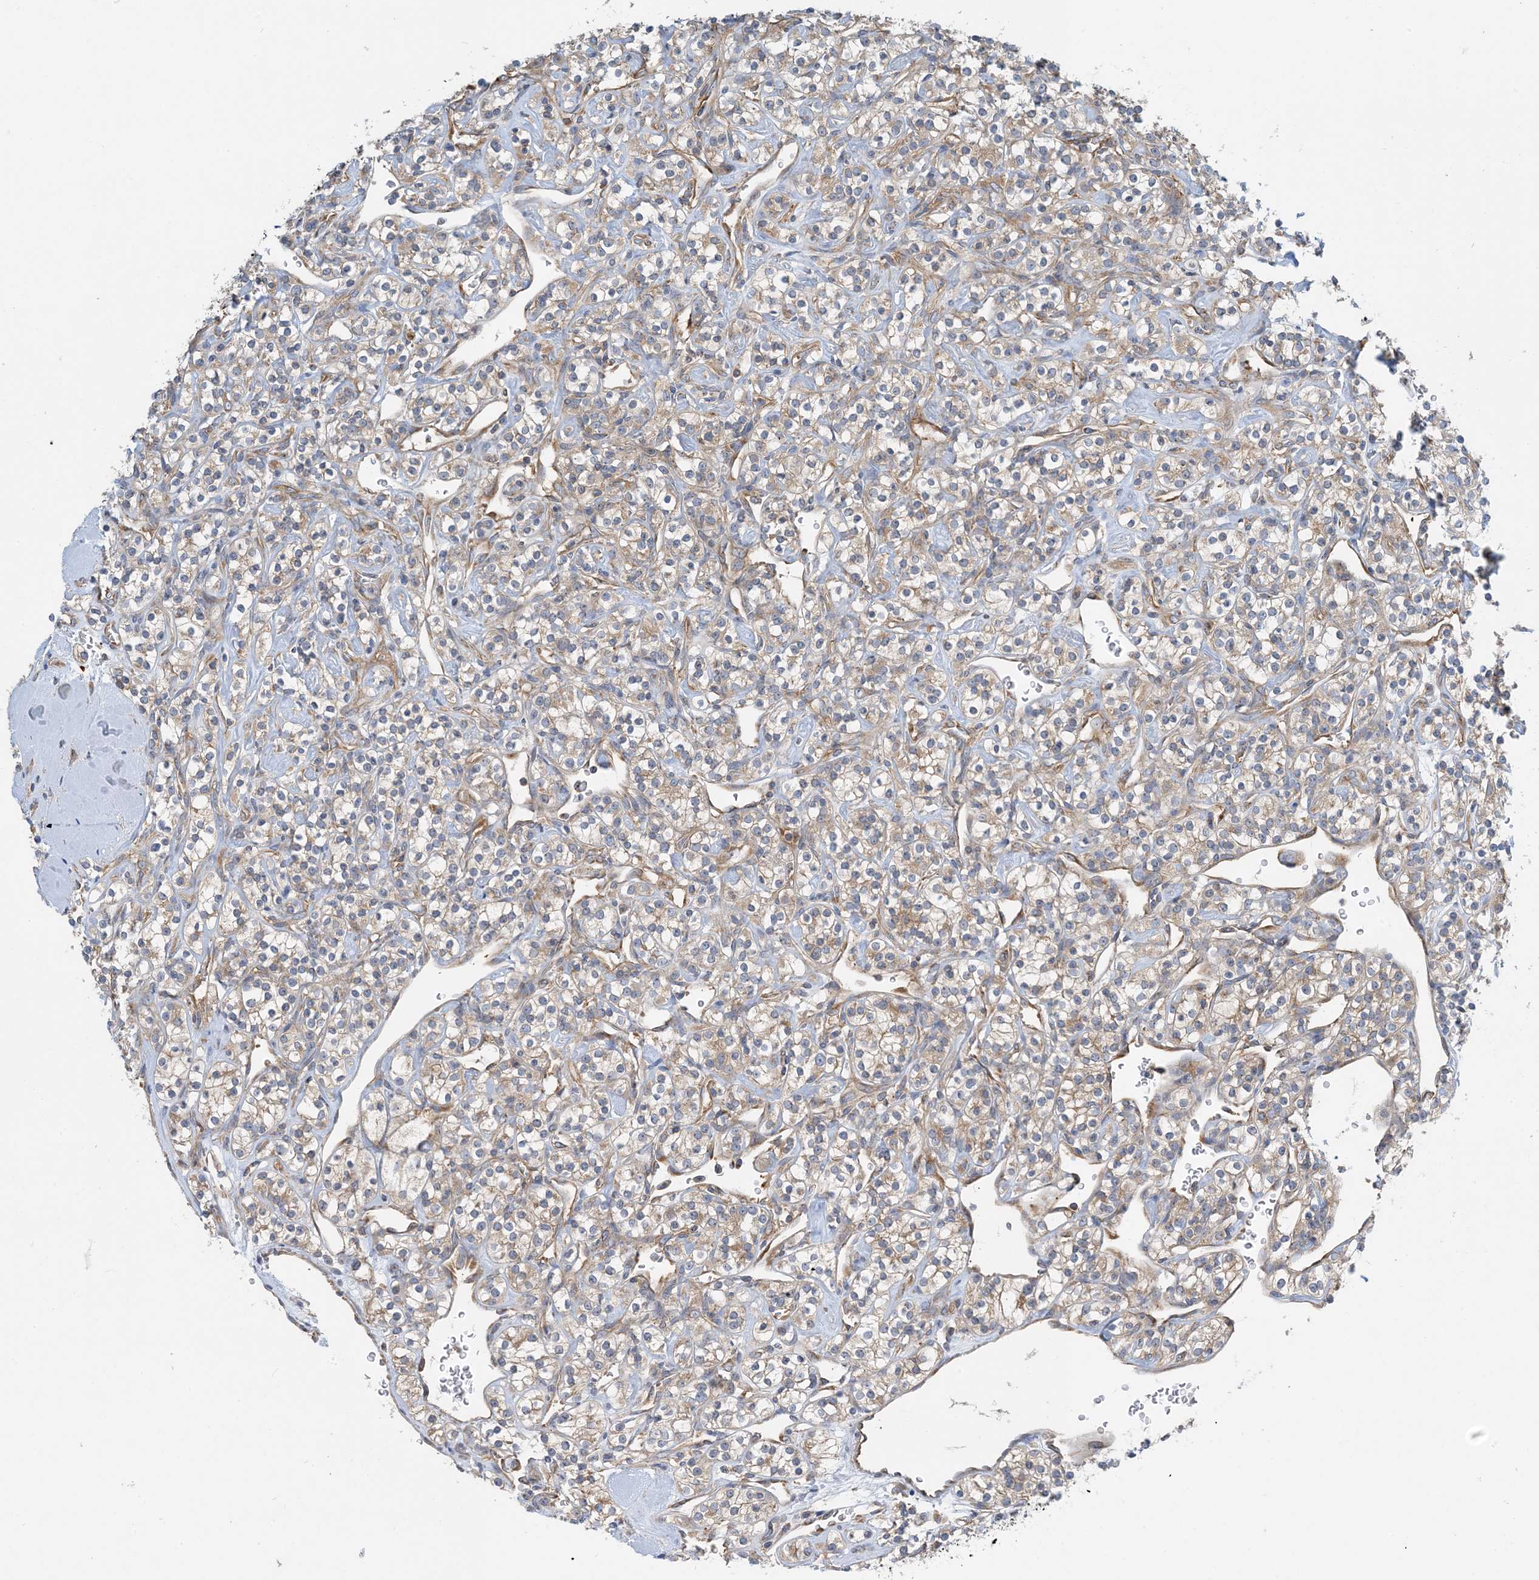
{"staining": {"intensity": "weak", "quantity": ">75%", "location": "cytoplasmic/membranous"}, "tissue": "renal cancer", "cell_type": "Tumor cells", "image_type": "cancer", "snomed": [{"axis": "morphology", "description": "Adenocarcinoma, NOS"}, {"axis": "topography", "description": "Kidney"}], "caption": "Approximately >75% of tumor cells in human renal cancer (adenocarcinoma) reveal weak cytoplasmic/membranous protein expression as visualized by brown immunohistochemical staining.", "gene": "SIDT1", "patient": {"sex": "male", "age": 77}}